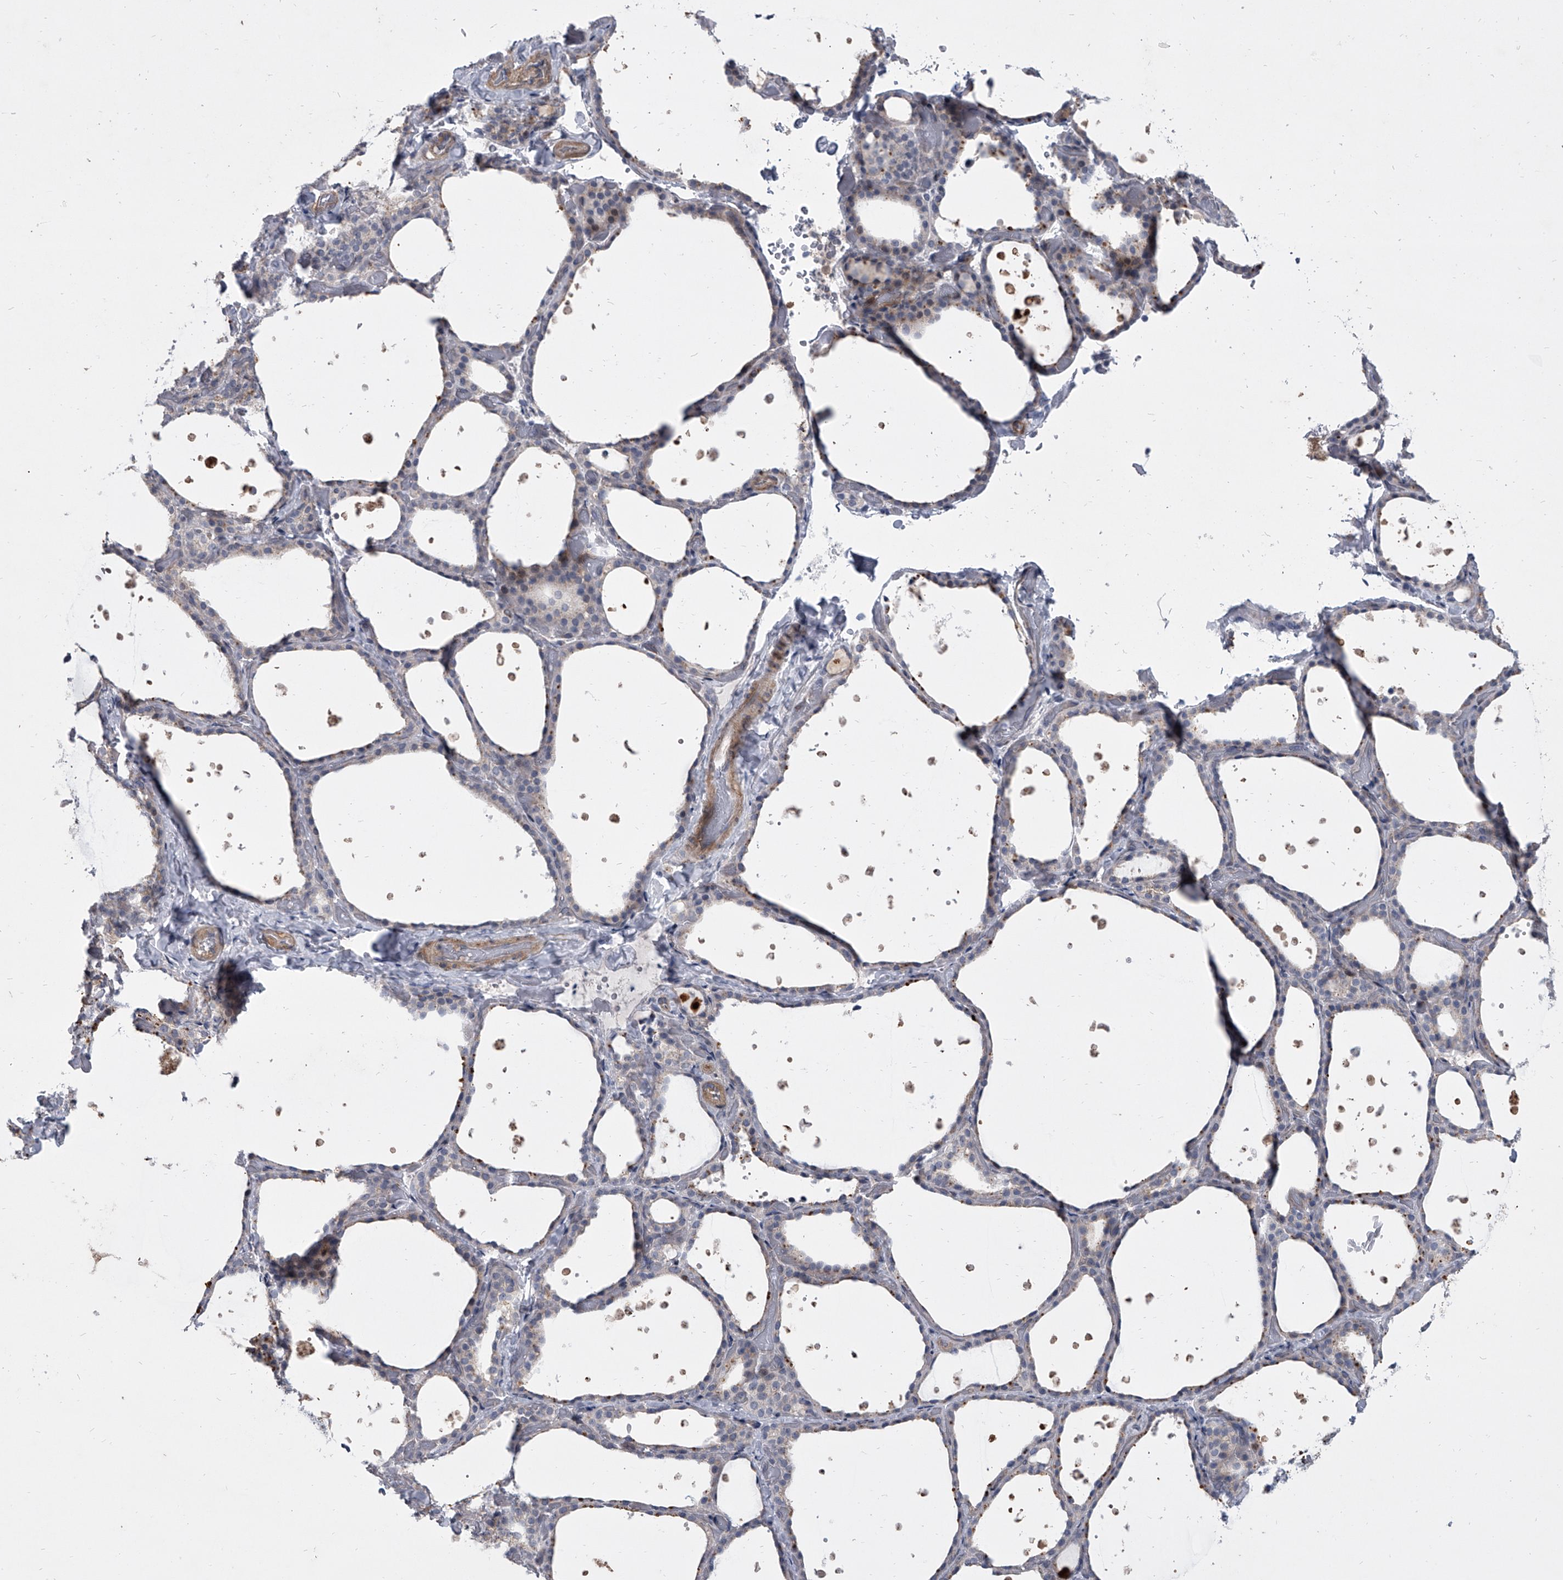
{"staining": {"intensity": "weak", "quantity": "<25%", "location": "cytoplasmic/membranous"}, "tissue": "thyroid gland", "cell_type": "Glandular cells", "image_type": "normal", "snomed": [{"axis": "morphology", "description": "Normal tissue, NOS"}, {"axis": "topography", "description": "Thyroid gland"}], "caption": "Immunohistochemistry (IHC) histopathology image of normal thyroid gland: human thyroid gland stained with DAB (3,3'-diaminobenzidine) demonstrates no significant protein expression in glandular cells. (Stains: DAB (3,3'-diaminobenzidine) immunohistochemistry (IHC) with hematoxylin counter stain, Microscopy: brightfield microscopy at high magnification).", "gene": "HEATR6", "patient": {"sex": "female", "age": 44}}